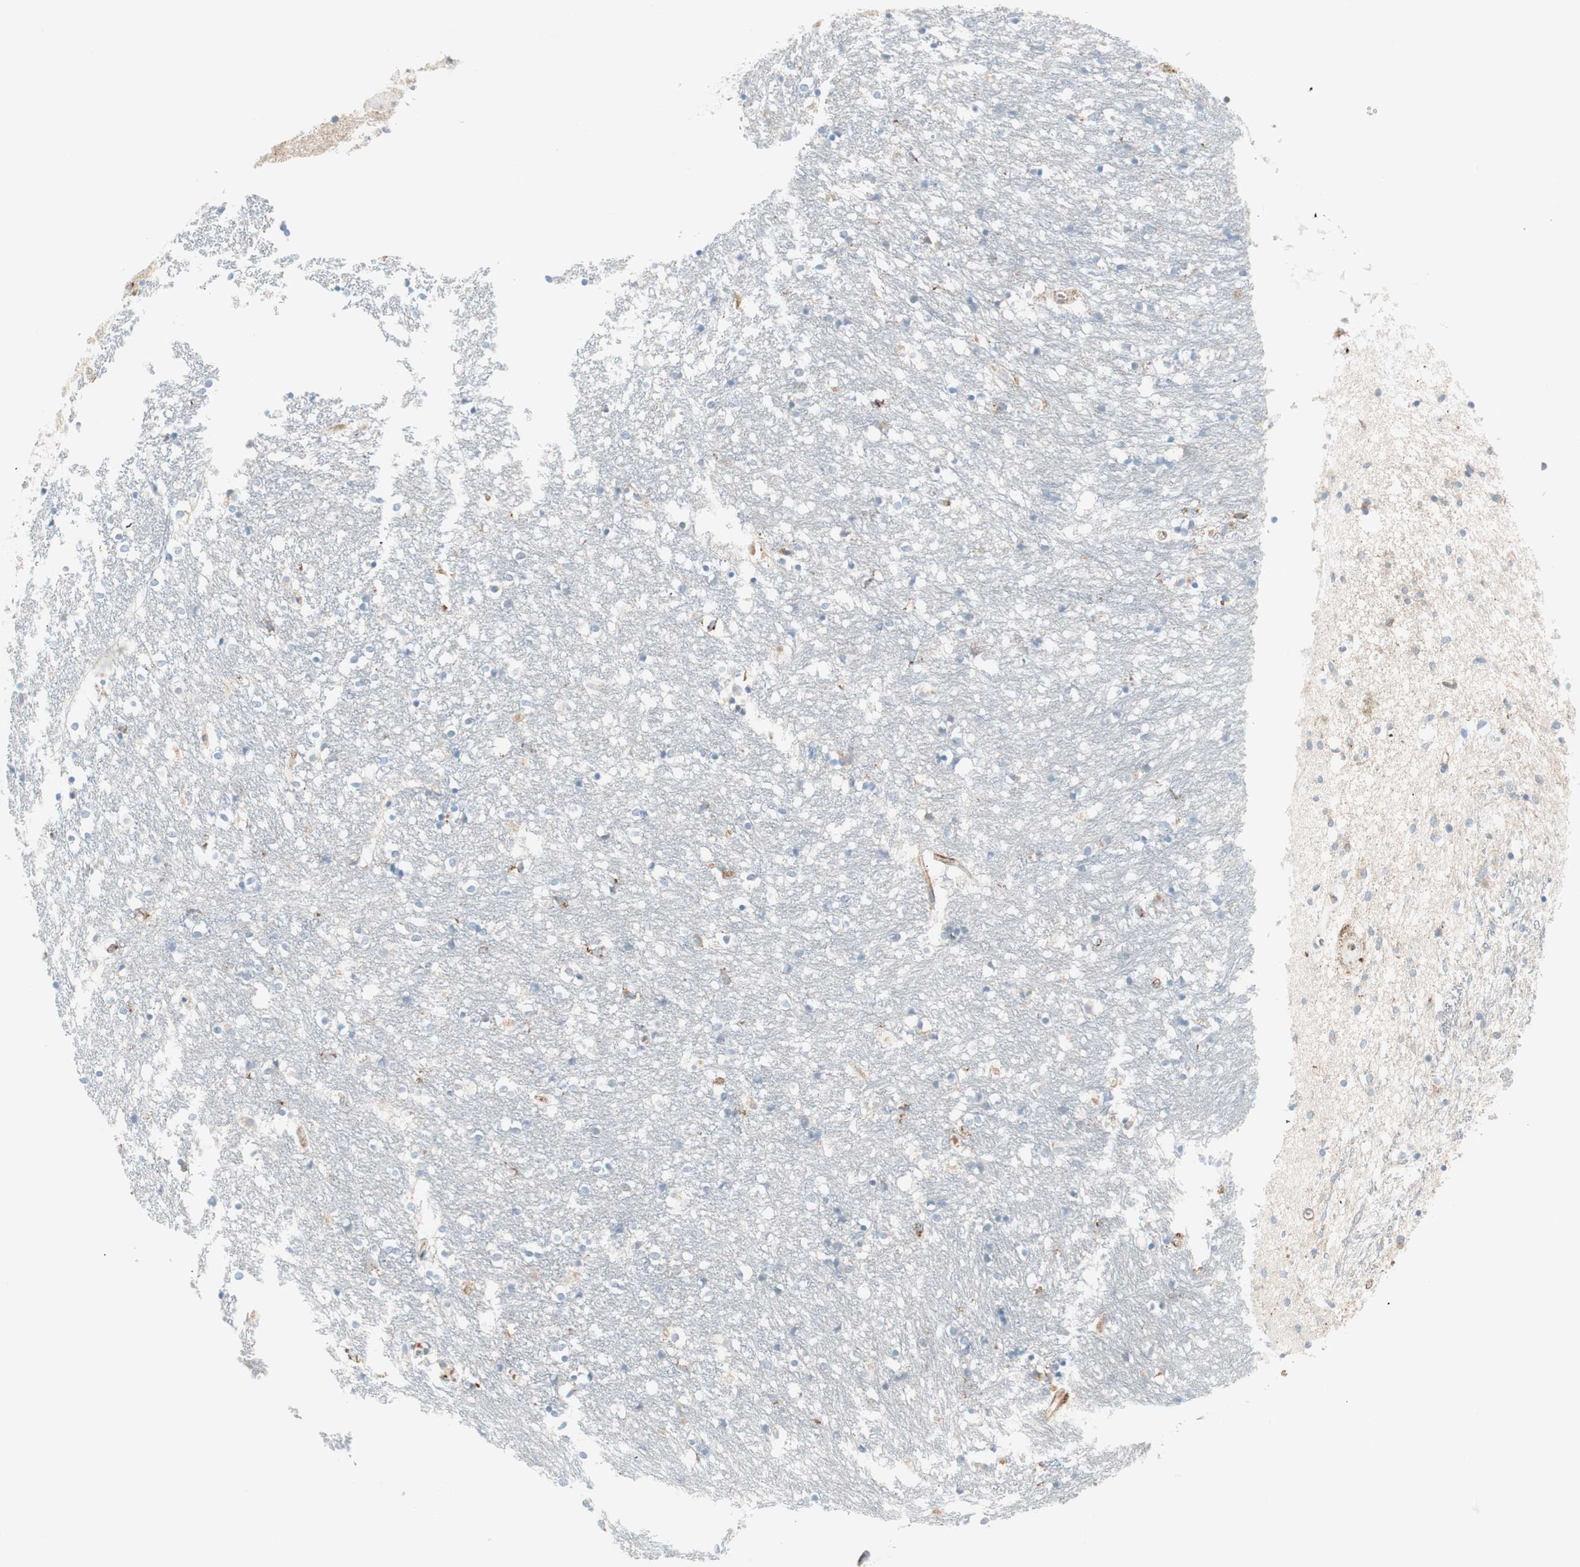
{"staining": {"intensity": "negative", "quantity": "none", "location": "none"}, "tissue": "caudate", "cell_type": "Glial cells", "image_type": "normal", "snomed": [{"axis": "morphology", "description": "Normal tissue, NOS"}, {"axis": "topography", "description": "Lateral ventricle wall"}], "caption": "High power microscopy histopathology image of an immunohistochemistry (IHC) image of unremarkable caudate, revealing no significant staining in glial cells. The staining is performed using DAB (3,3'-diaminobenzidine) brown chromogen with nuclei counter-stained in using hematoxylin.", "gene": "ATP6V1G1", "patient": {"sex": "female", "age": 54}}